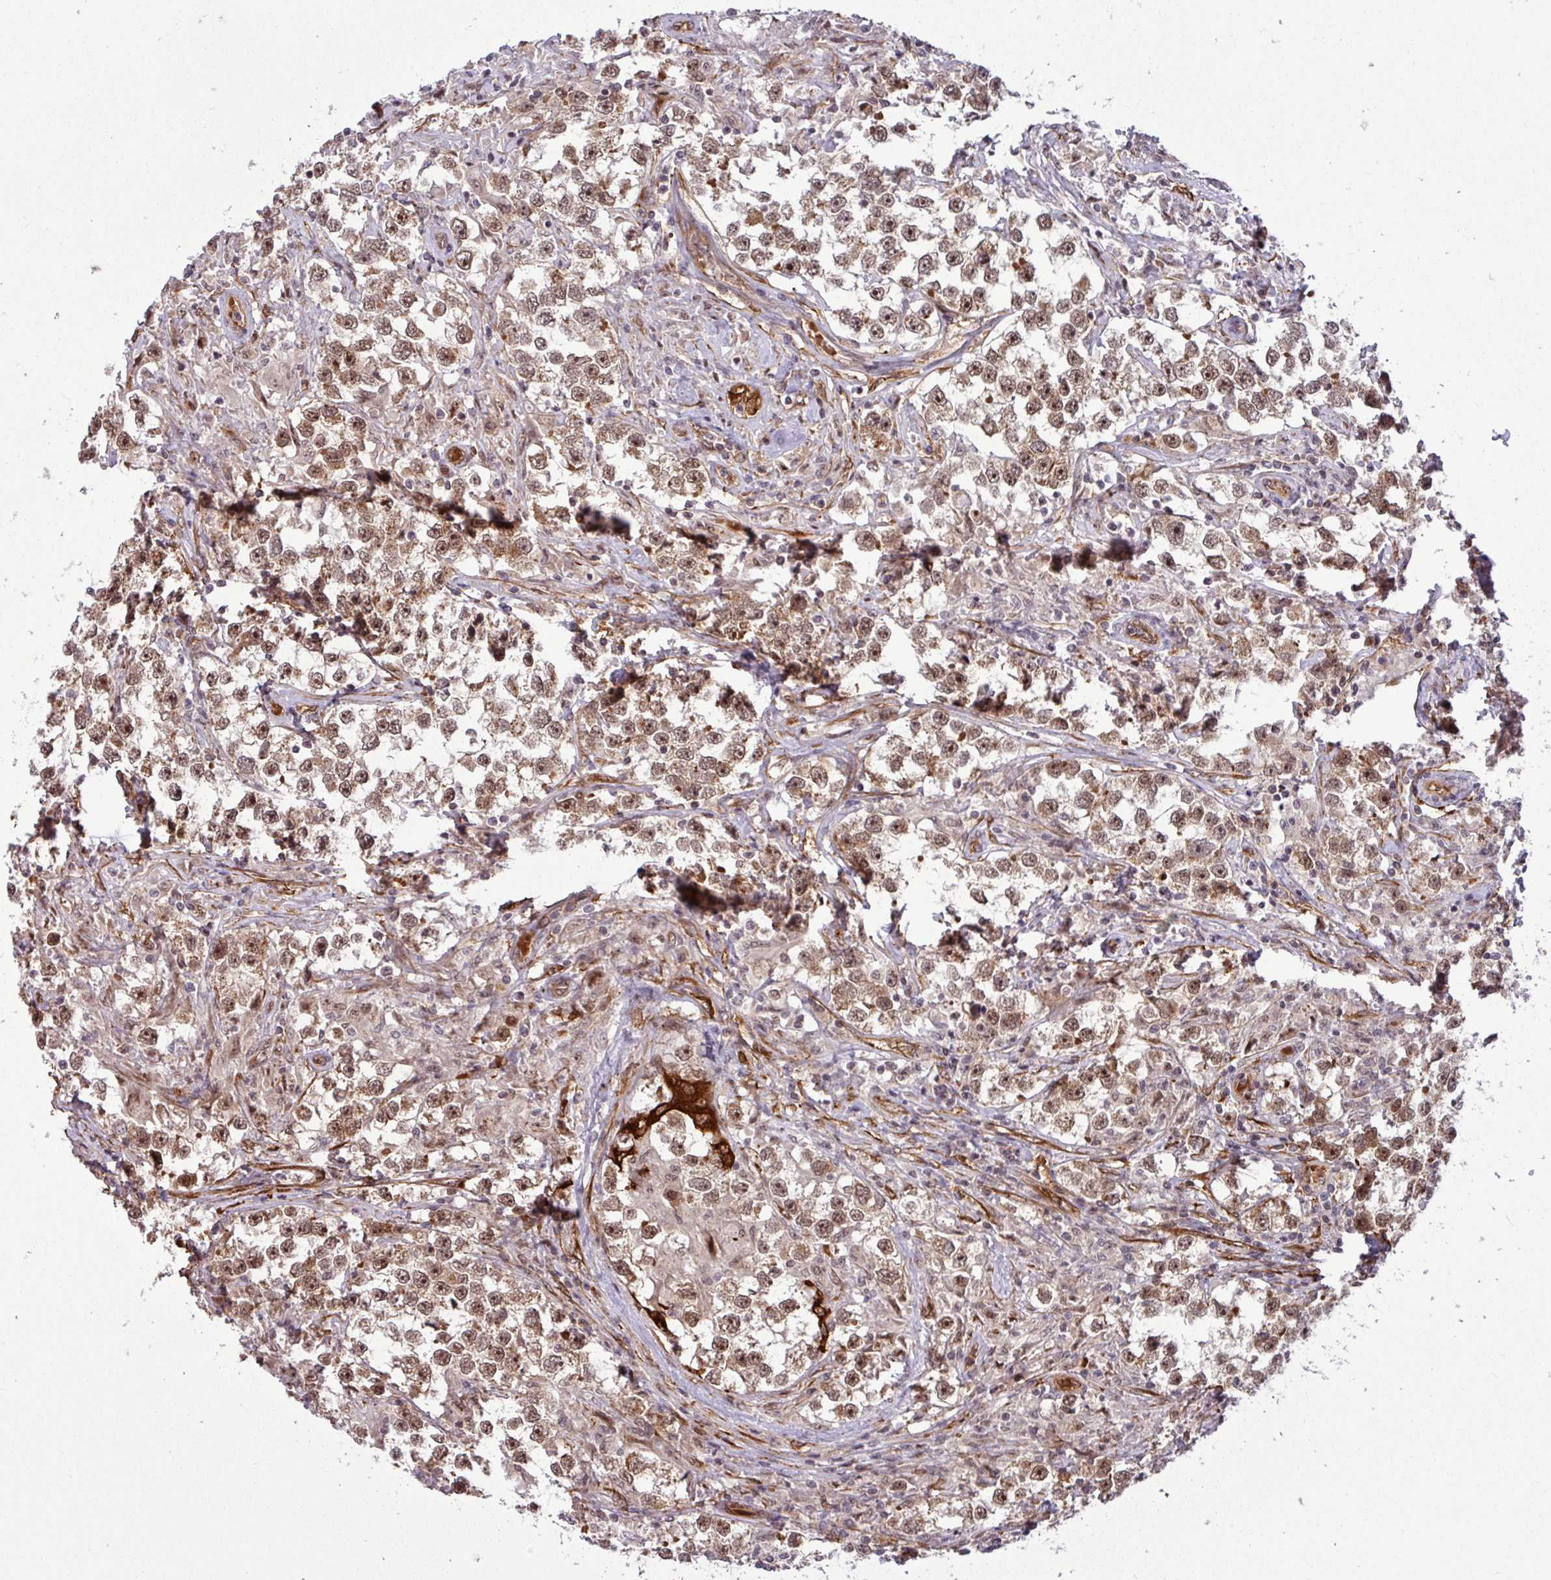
{"staining": {"intensity": "moderate", "quantity": ">75%", "location": "cytoplasmic/membranous,nuclear"}, "tissue": "testis cancer", "cell_type": "Tumor cells", "image_type": "cancer", "snomed": [{"axis": "morphology", "description": "Seminoma, NOS"}, {"axis": "topography", "description": "Testis"}], "caption": "Moderate cytoplasmic/membranous and nuclear positivity is appreciated in approximately >75% of tumor cells in testis seminoma.", "gene": "C7orf50", "patient": {"sex": "male", "age": 46}}